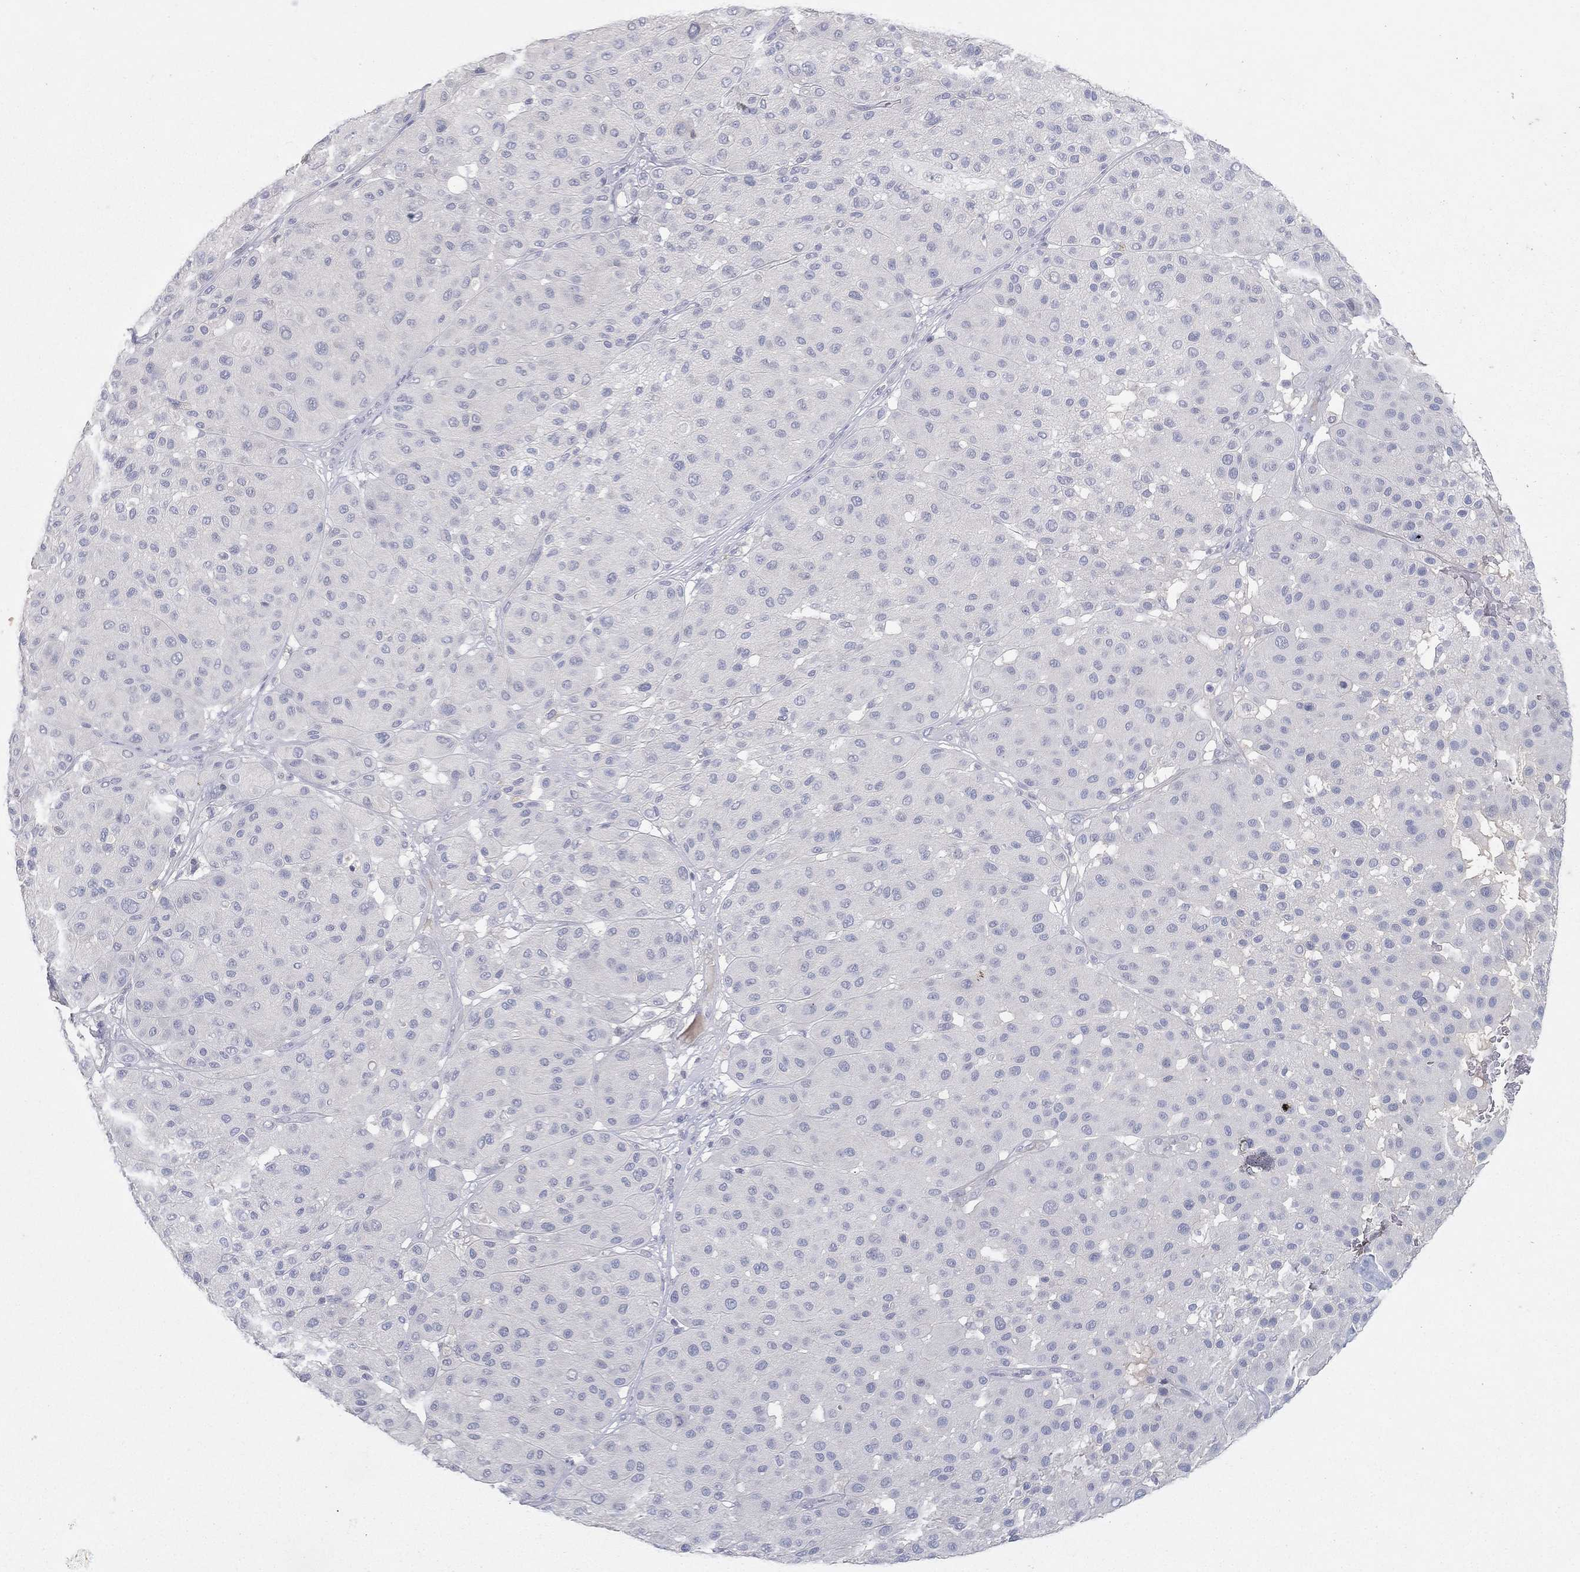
{"staining": {"intensity": "negative", "quantity": "none", "location": "none"}, "tissue": "melanoma", "cell_type": "Tumor cells", "image_type": "cancer", "snomed": [{"axis": "morphology", "description": "Malignant melanoma, Metastatic site"}, {"axis": "topography", "description": "Smooth muscle"}], "caption": "Human melanoma stained for a protein using immunohistochemistry (IHC) reveals no positivity in tumor cells.", "gene": "CPT1B", "patient": {"sex": "male", "age": 41}}